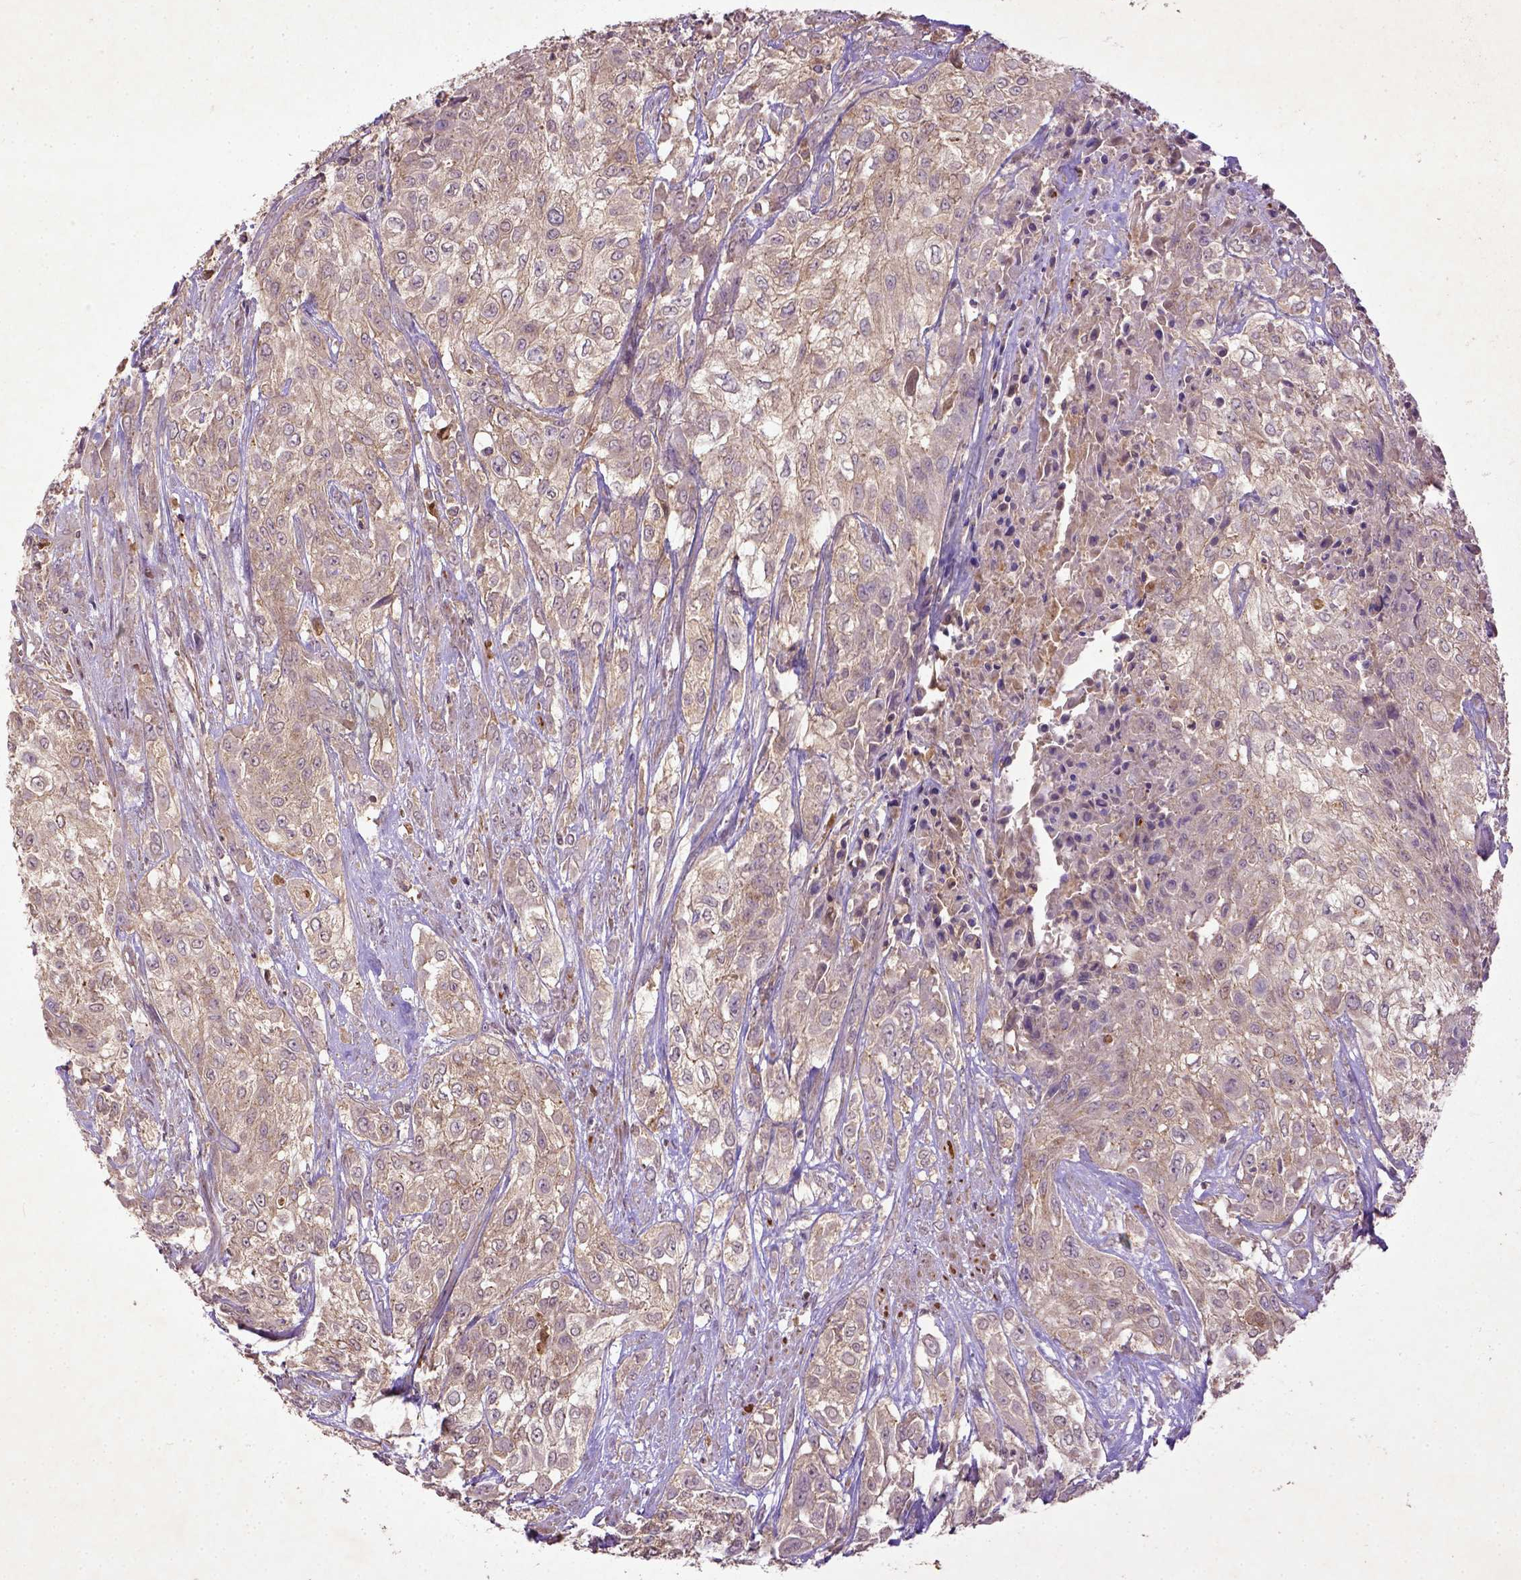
{"staining": {"intensity": "weak", "quantity": ">75%", "location": "cytoplasmic/membranous"}, "tissue": "urothelial cancer", "cell_type": "Tumor cells", "image_type": "cancer", "snomed": [{"axis": "morphology", "description": "Urothelial carcinoma, High grade"}, {"axis": "topography", "description": "Urinary bladder"}], "caption": "There is low levels of weak cytoplasmic/membranous positivity in tumor cells of urothelial carcinoma (high-grade), as demonstrated by immunohistochemical staining (brown color).", "gene": "MT-CO1", "patient": {"sex": "male", "age": 57}}